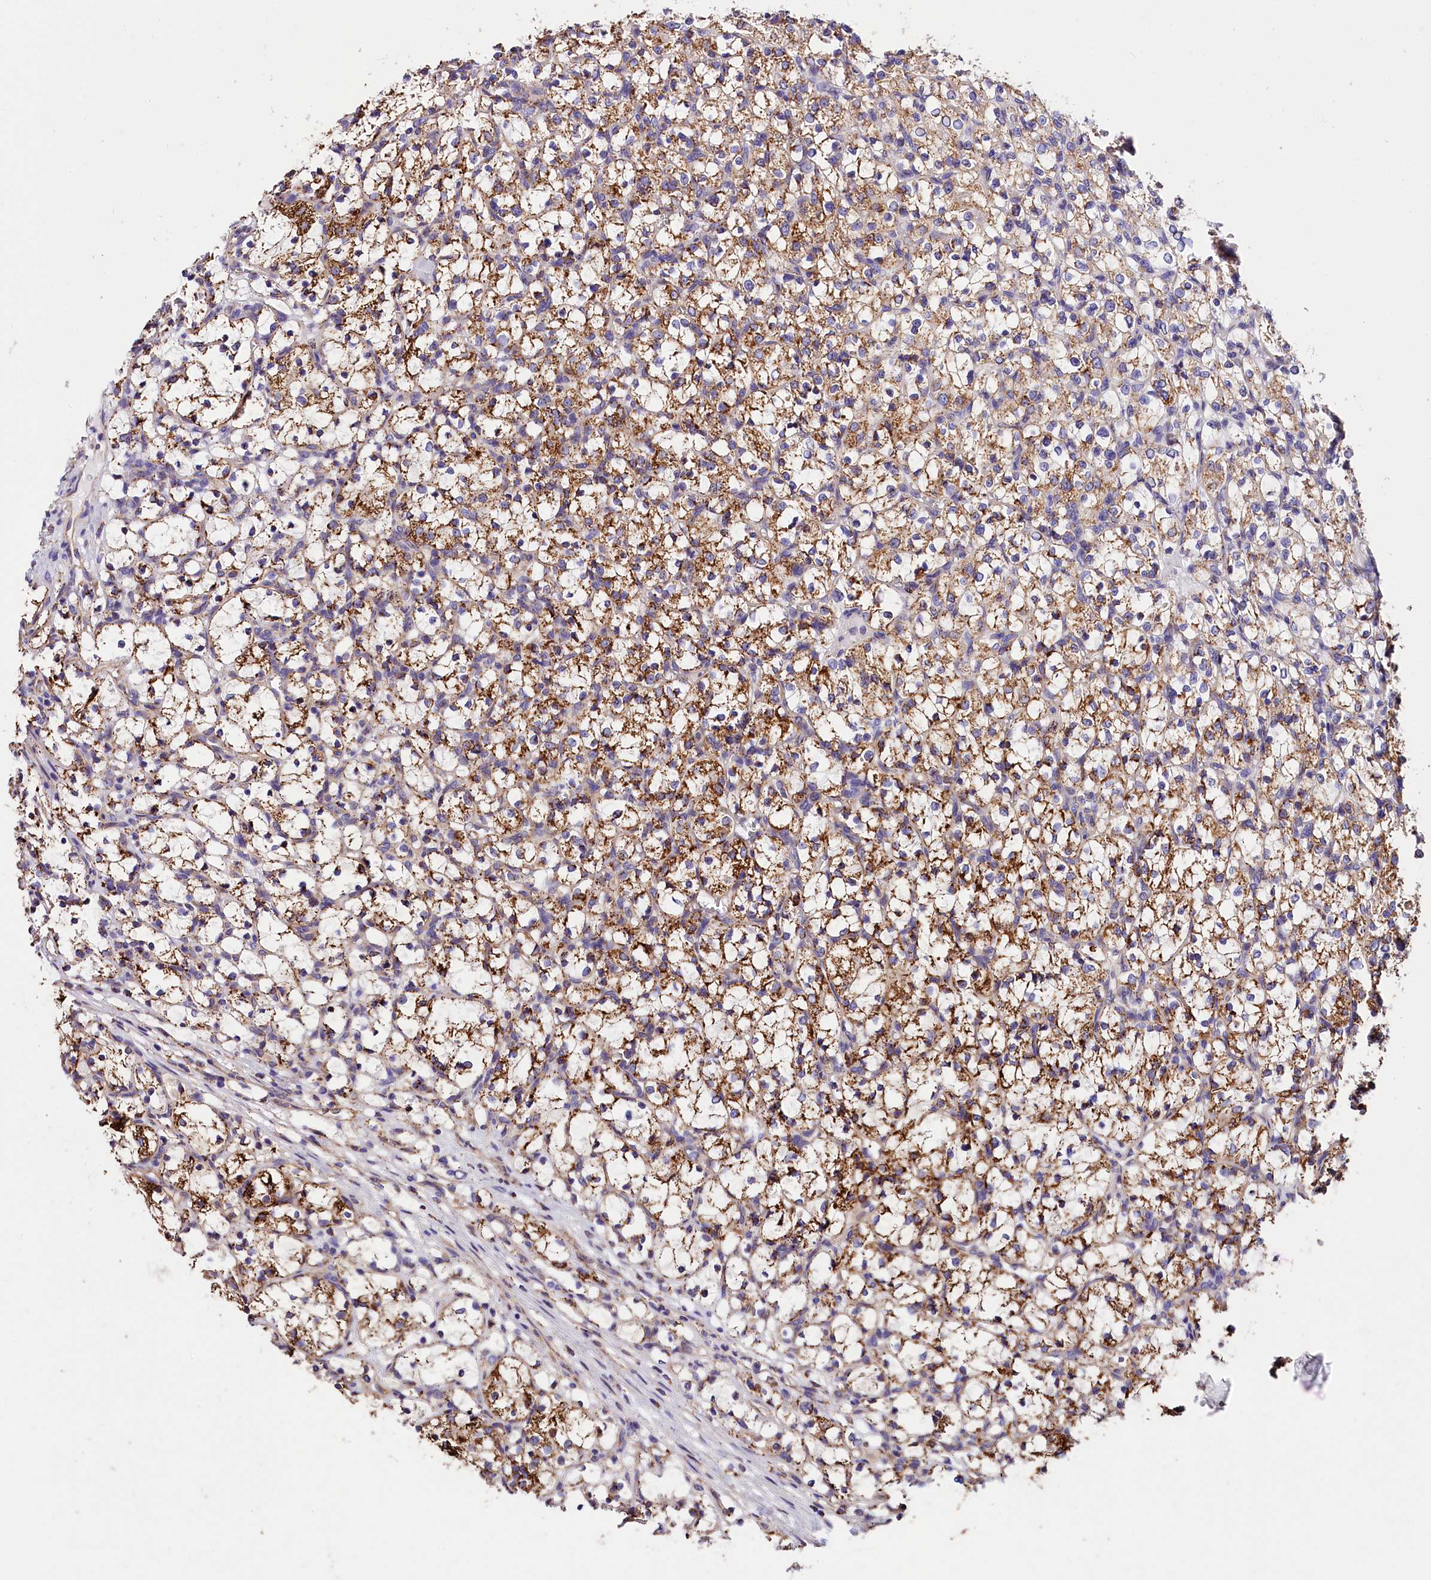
{"staining": {"intensity": "moderate", "quantity": "25%-75%", "location": "cytoplasmic/membranous"}, "tissue": "renal cancer", "cell_type": "Tumor cells", "image_type": "cancer", "snomed": [{"axis": "morphology", "description": "Adenocarcinoma, NOS"}, {"axis": "topography", "description": "Kidney"}], "caption": "Immunohistochemical staining of human renal cancer (adenocarcinoma) shows medium levels of moderate cytoplasmic/membranous protein expression in about 25%-75% of tumor cells. The protein of interest is shown in brown color, while the nuclei are stained blue.", "gene": "ACAA2", "patient": {"sex": "female", "age": 69}}